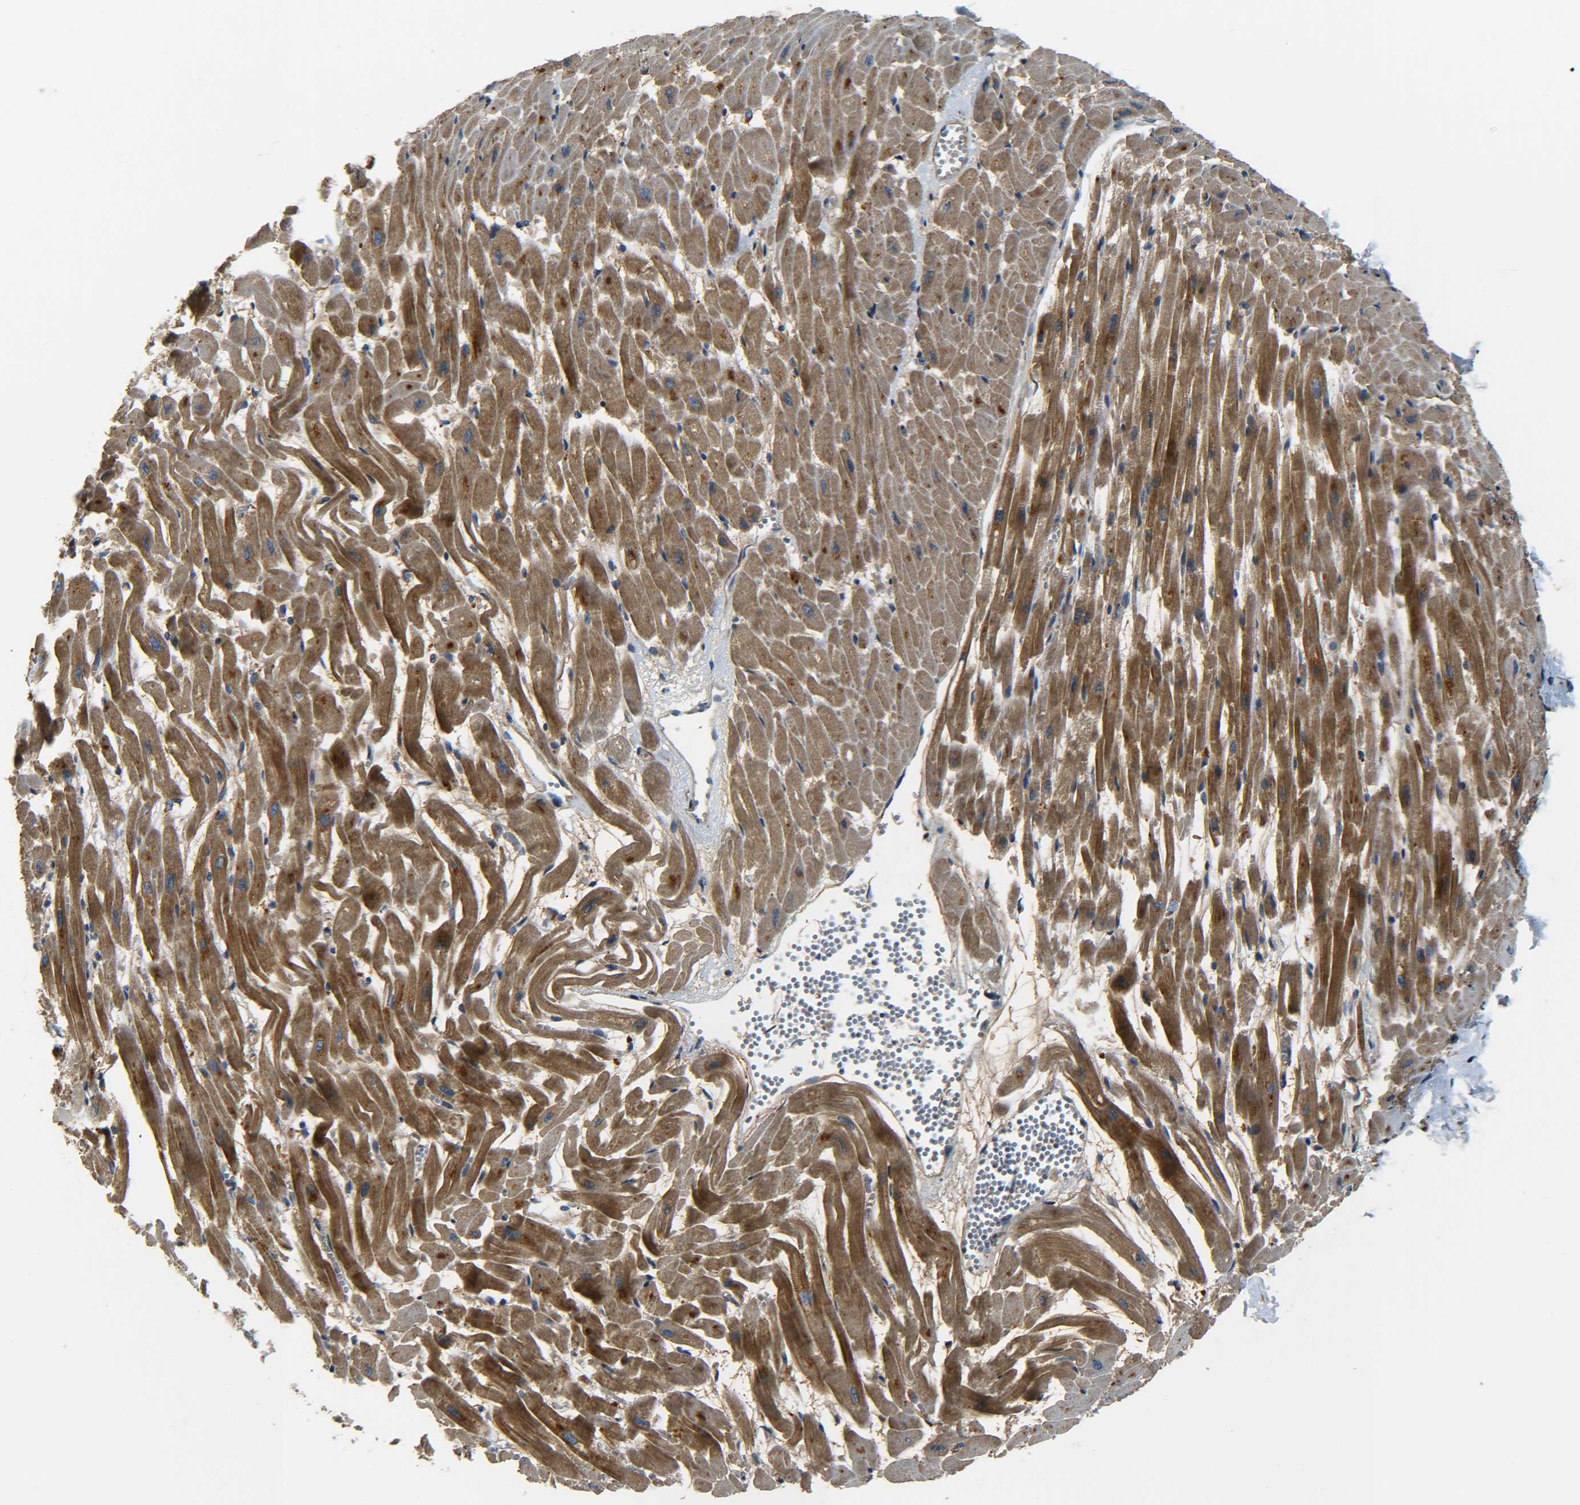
{"staining": {"intensity": "moderate", "quantity": ">75%", "location": "cytoplasmic/membranous"}, "tissue": "heart muscle", "cell_type": "Cardiomyocytes", "image_type": "normal", "snomed": [{"axis": "morphology", "description": "Normal tissue, NOS"}, {"axis": "topography", "description": "Heart"}], "caption": "Immunohistochemistry micrograph of normal heart muscle stained for a protein (brown), which shows medium levels of moderate cytoplasmic/membranous staining in approximately >75% of cardiomyocytes.", "gene": "LRCH3", "patient": {"sex": "female", "age": 19}}